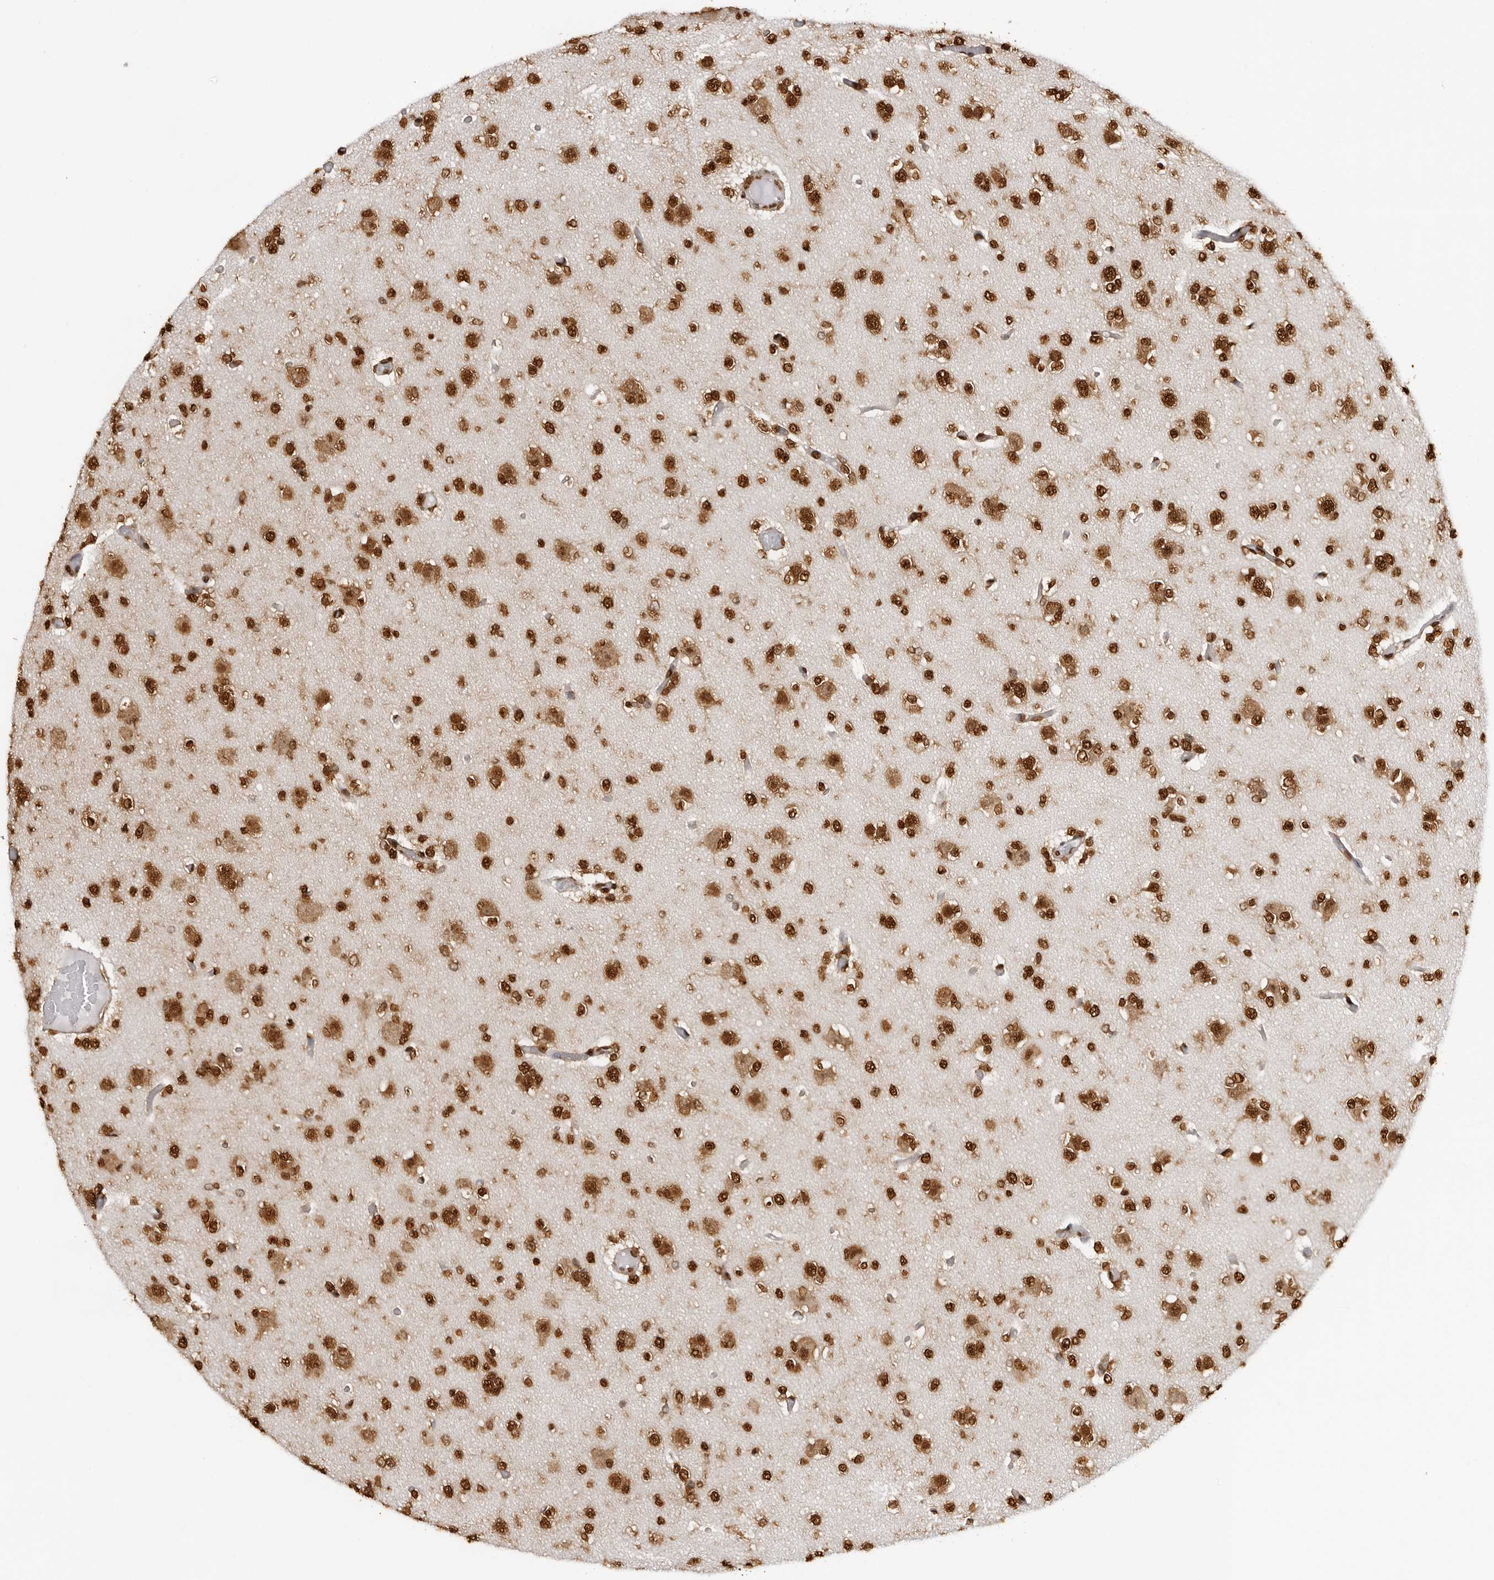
{"staining": {"intensity": "strong", "quantity": ">75%", "location": "cytoplasmic/membranous,nuclear"}, "tissue": "glioma", "cell_type": "Tumor cells", "image_type": "cancer", "snomed": [{"axis": "morphology", "description": "Glioma, malignant, Low grade"}, {"axis": "topography", "description": "Brain"}], "caption": "Malignant glioma (low-grade) stained for a protein (brown) exhibits strong cytoplasmic/membranous and nuclear positive staining in about >75% of tumor cells.", "gene": "ZFP91", "patient": {"sex": "female", "age": 22}}